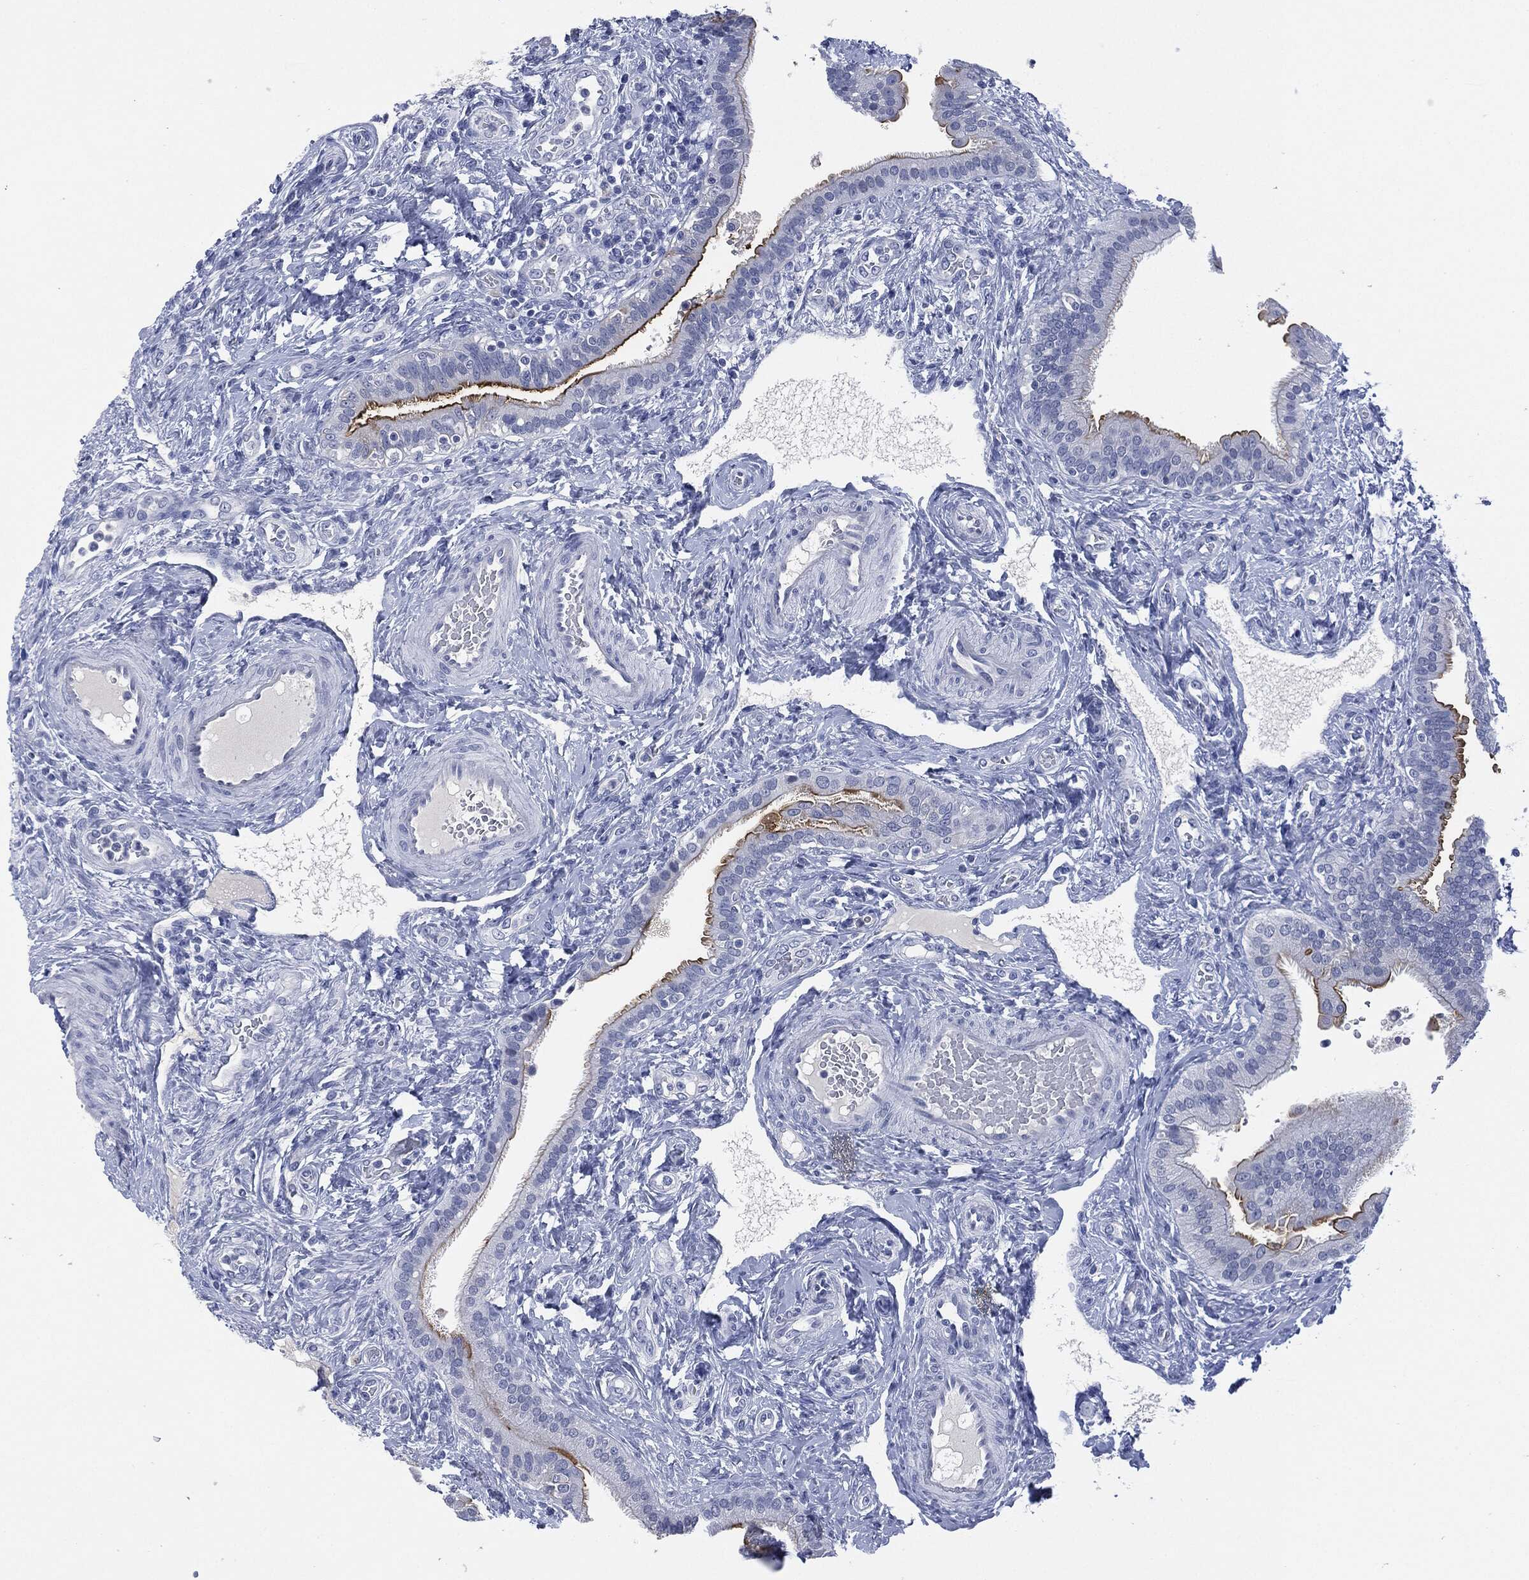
{"staining": {"intensity": "strong", "quantity": "25%-75%", "location": "cytoplasmic/membranous"}, "tissue": "fallopian tube", "cell_type": "Glandular cells", "image_type": "normal", "snomed": [{"axis": "morphology", "description": "Normal tissue, NOS"}, {"axis": "topography", "description": "Fallopian tube"}], "caption": "Protein analysis of normal fallopian tube shows strong cytoplasmic/membranous expression in about 25%-75% of glandular cells.", "gene": "MUC16", "patient": {"sex": "female", "age": 41}}